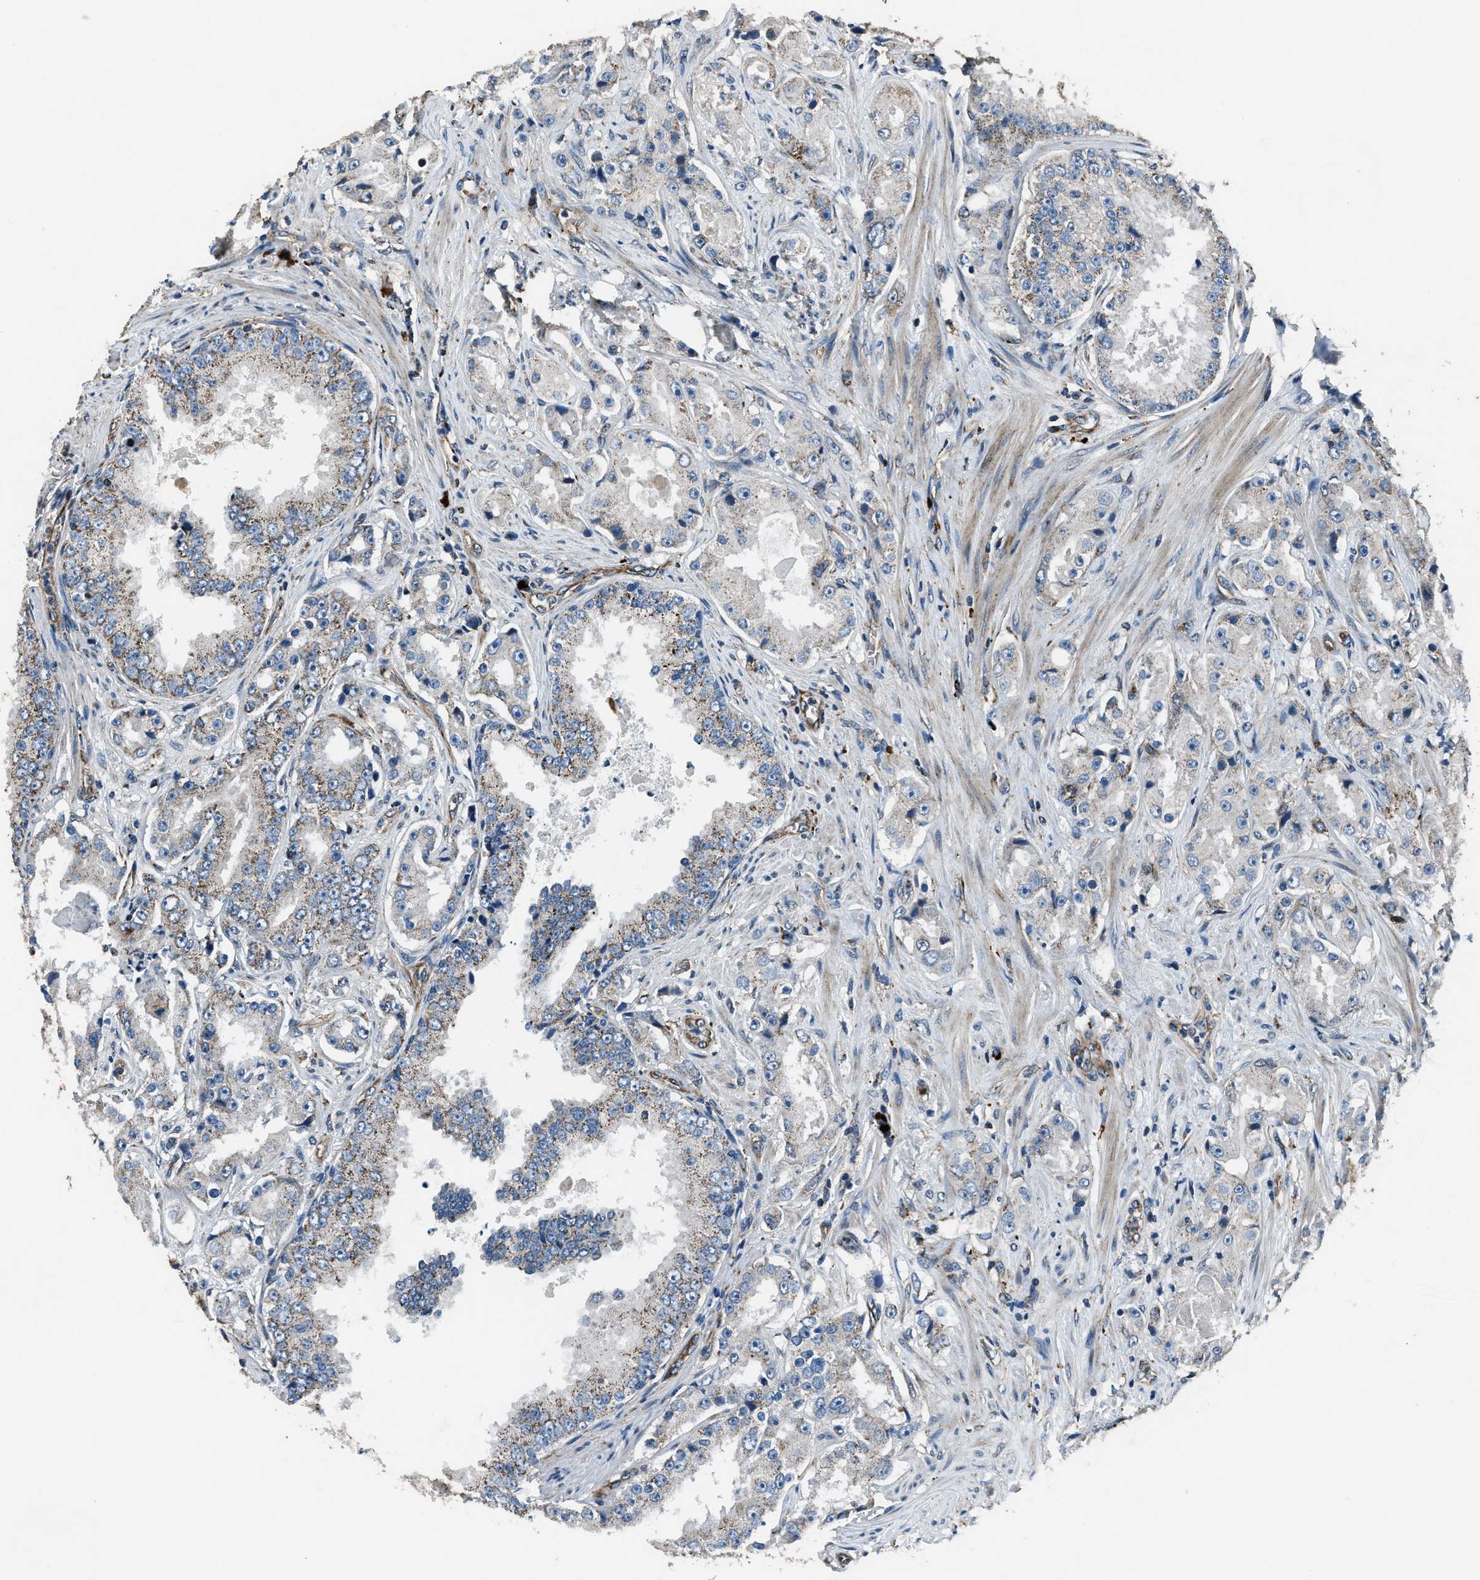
{"staining": {"intensity": "weak", "quantity": "<25%", "location": "cytoplasmic/membranous"}, "tissue": "prostate cancer", "cell_type": "Tumor cells", "image_type": "cancer", "snomed": [{"axis": "morphology", "description": "Adenocarcinoma, High grade"}, {"axis": "topography", "description": "Prostate"}], "caption": "Immunohistochemistry of prostate cancer reveals no staining in tumor cells. (DAB immunohistochemistry (IHC) visualized using brightfield microscopy, high magnification).", "gene": "OGDH", "patient": {"sex": "male", "age": 73}}